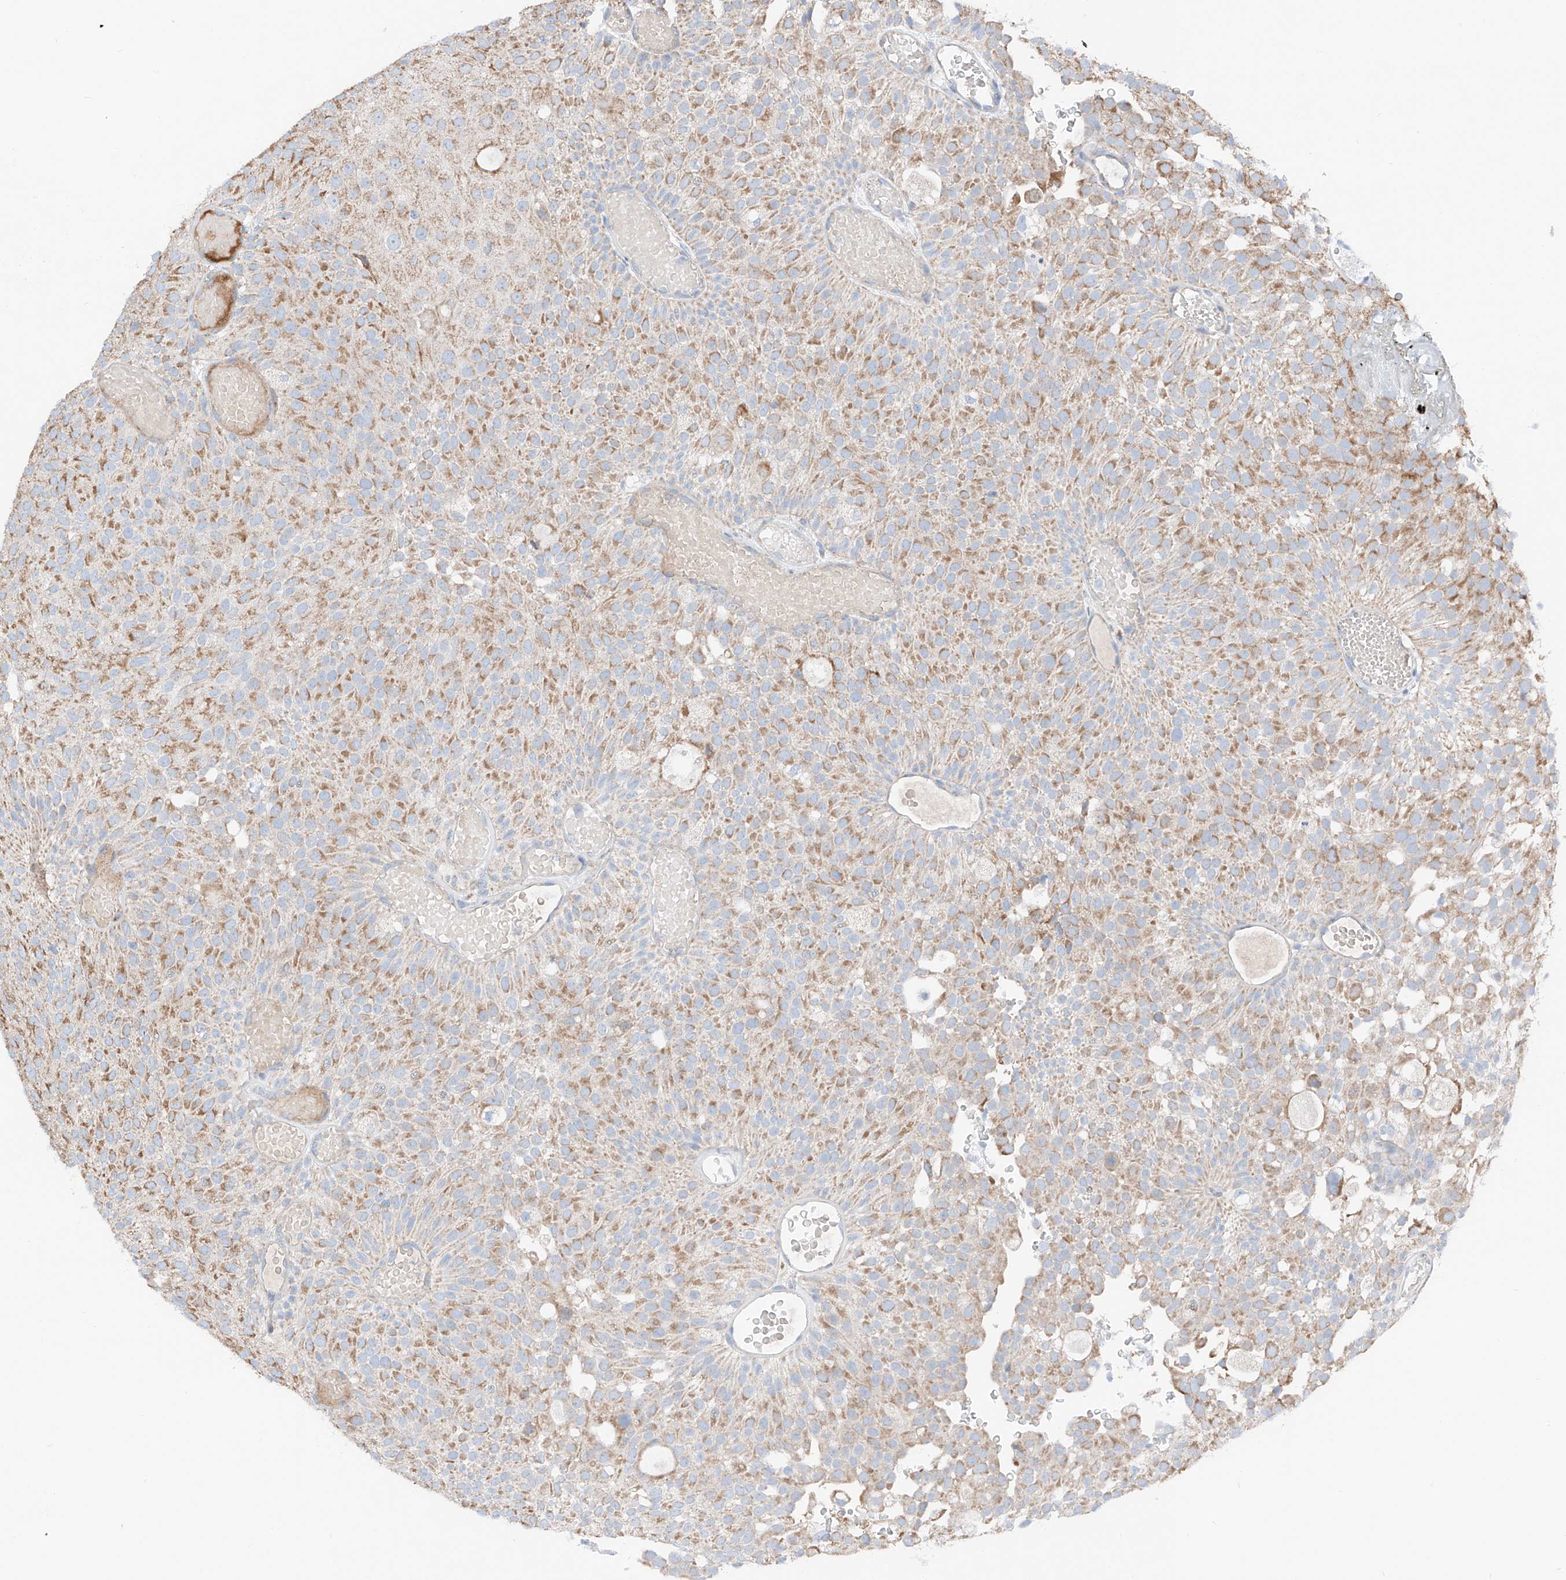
{"staining": {"intensity": "moderate", "quantity": "25%-75%", "location": "cytoplasmic/membranous"}, "tissue": "urothelial cancer", "cell_type": "Tumor cells", "image_type": "cancer", "snomed": [{"axis": "morphology", "description": "Urothelial carcinoma, Low grade"}, {"axis": "topography", "description": "Urinary bladder"}], "caption": "Protein expression analysis of human urothelial cancer reveals moderate cytoplasmic/membranous staining in approximately 25%-75% of tumor cells.", "gene": "MRAP", "patient": {"sex": "male", "age": 78}}